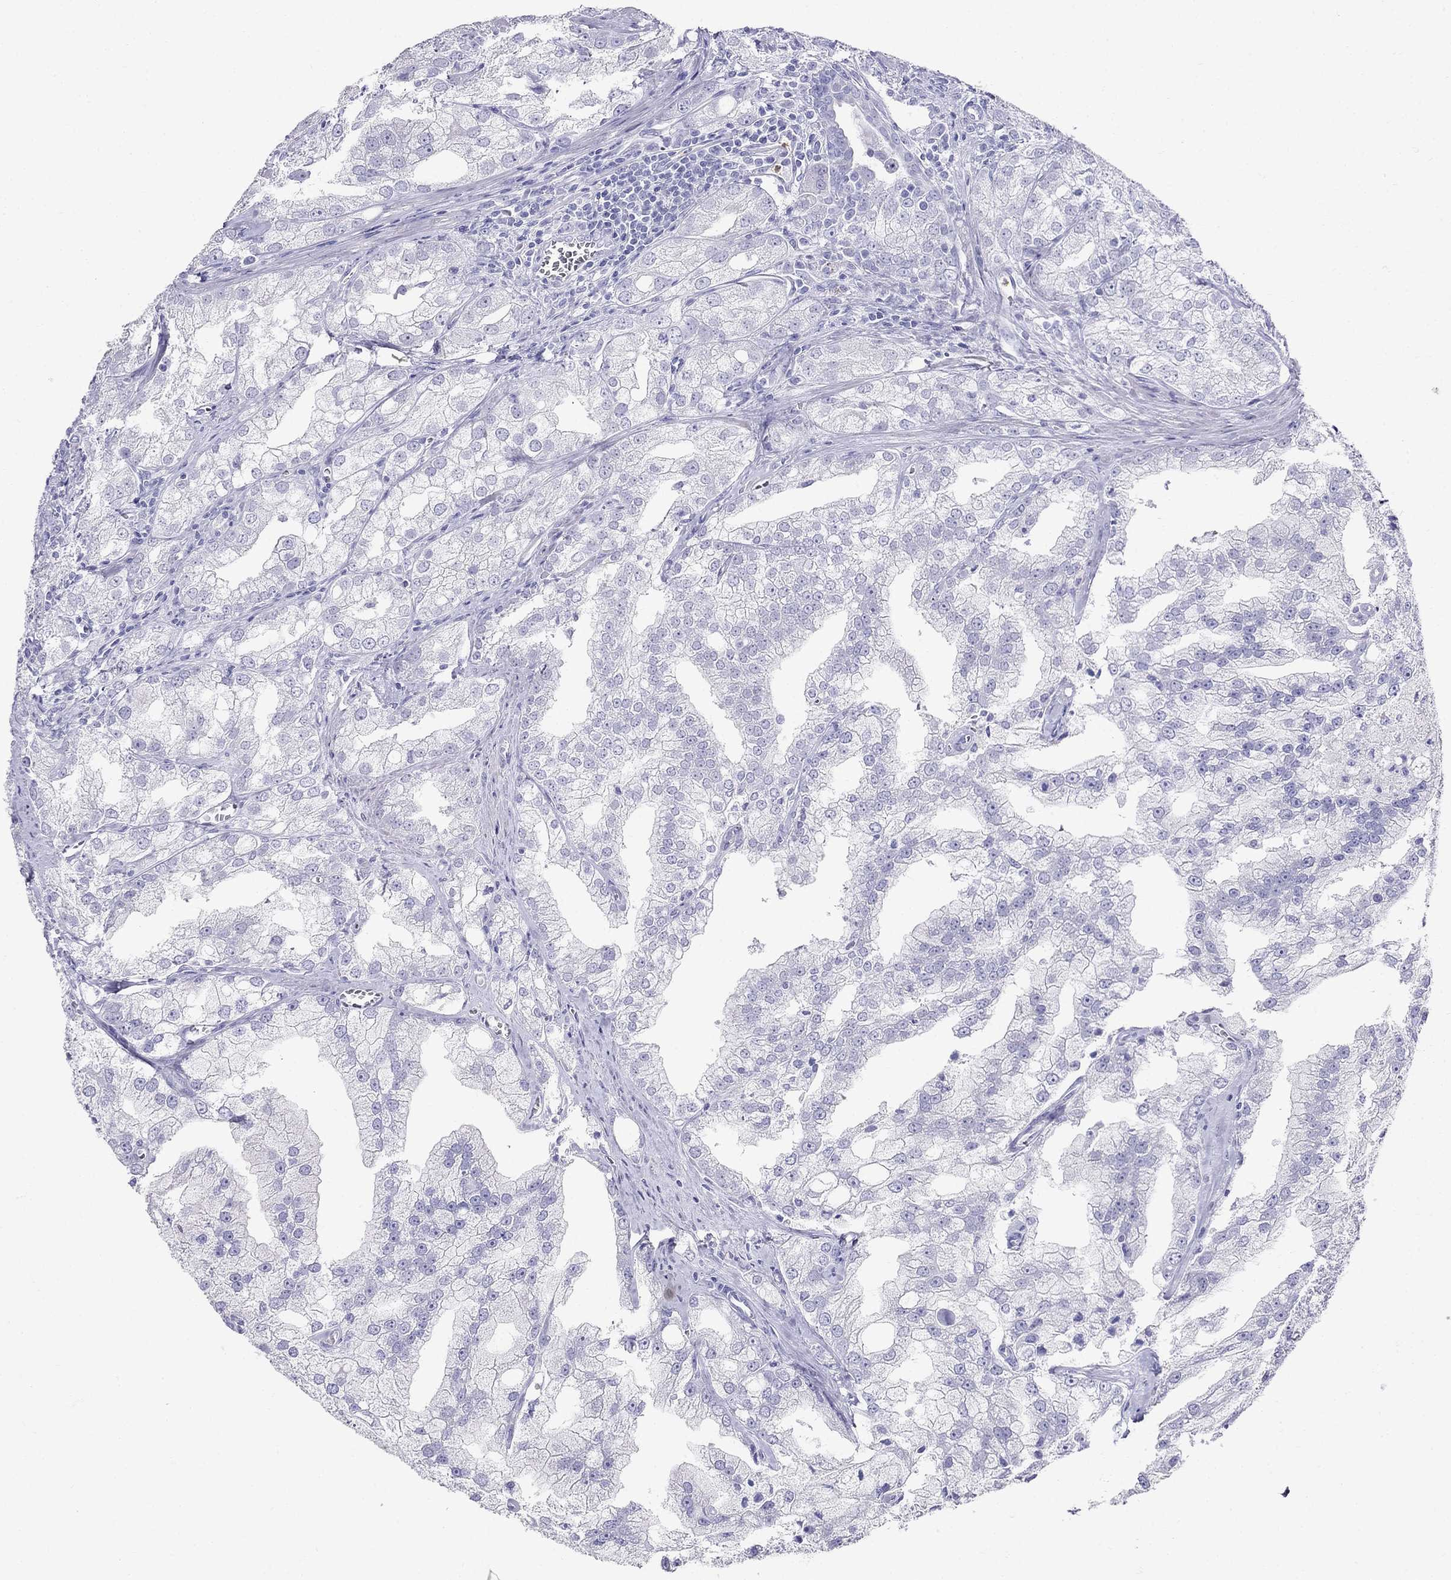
{"staining": {"intensity": "negative", "quantity": "none", "location": "none"}, "tissue": "prostate cancer", "cell_type": "Tumor cells", "image_type": "cancer", "snomed": [{"axis": "morphology", "description": "Adenocarcinoma, NOS"}, {"axis": "topography", "description": "Prostate"}], "caption": "IHC histopathology image of adenocarcinoma (prostate) stained for a protein (brown), which displays no positivity in tumor cells.", "gene": "PPP1R36", "patient": {"sex": "male", "age": 70}}